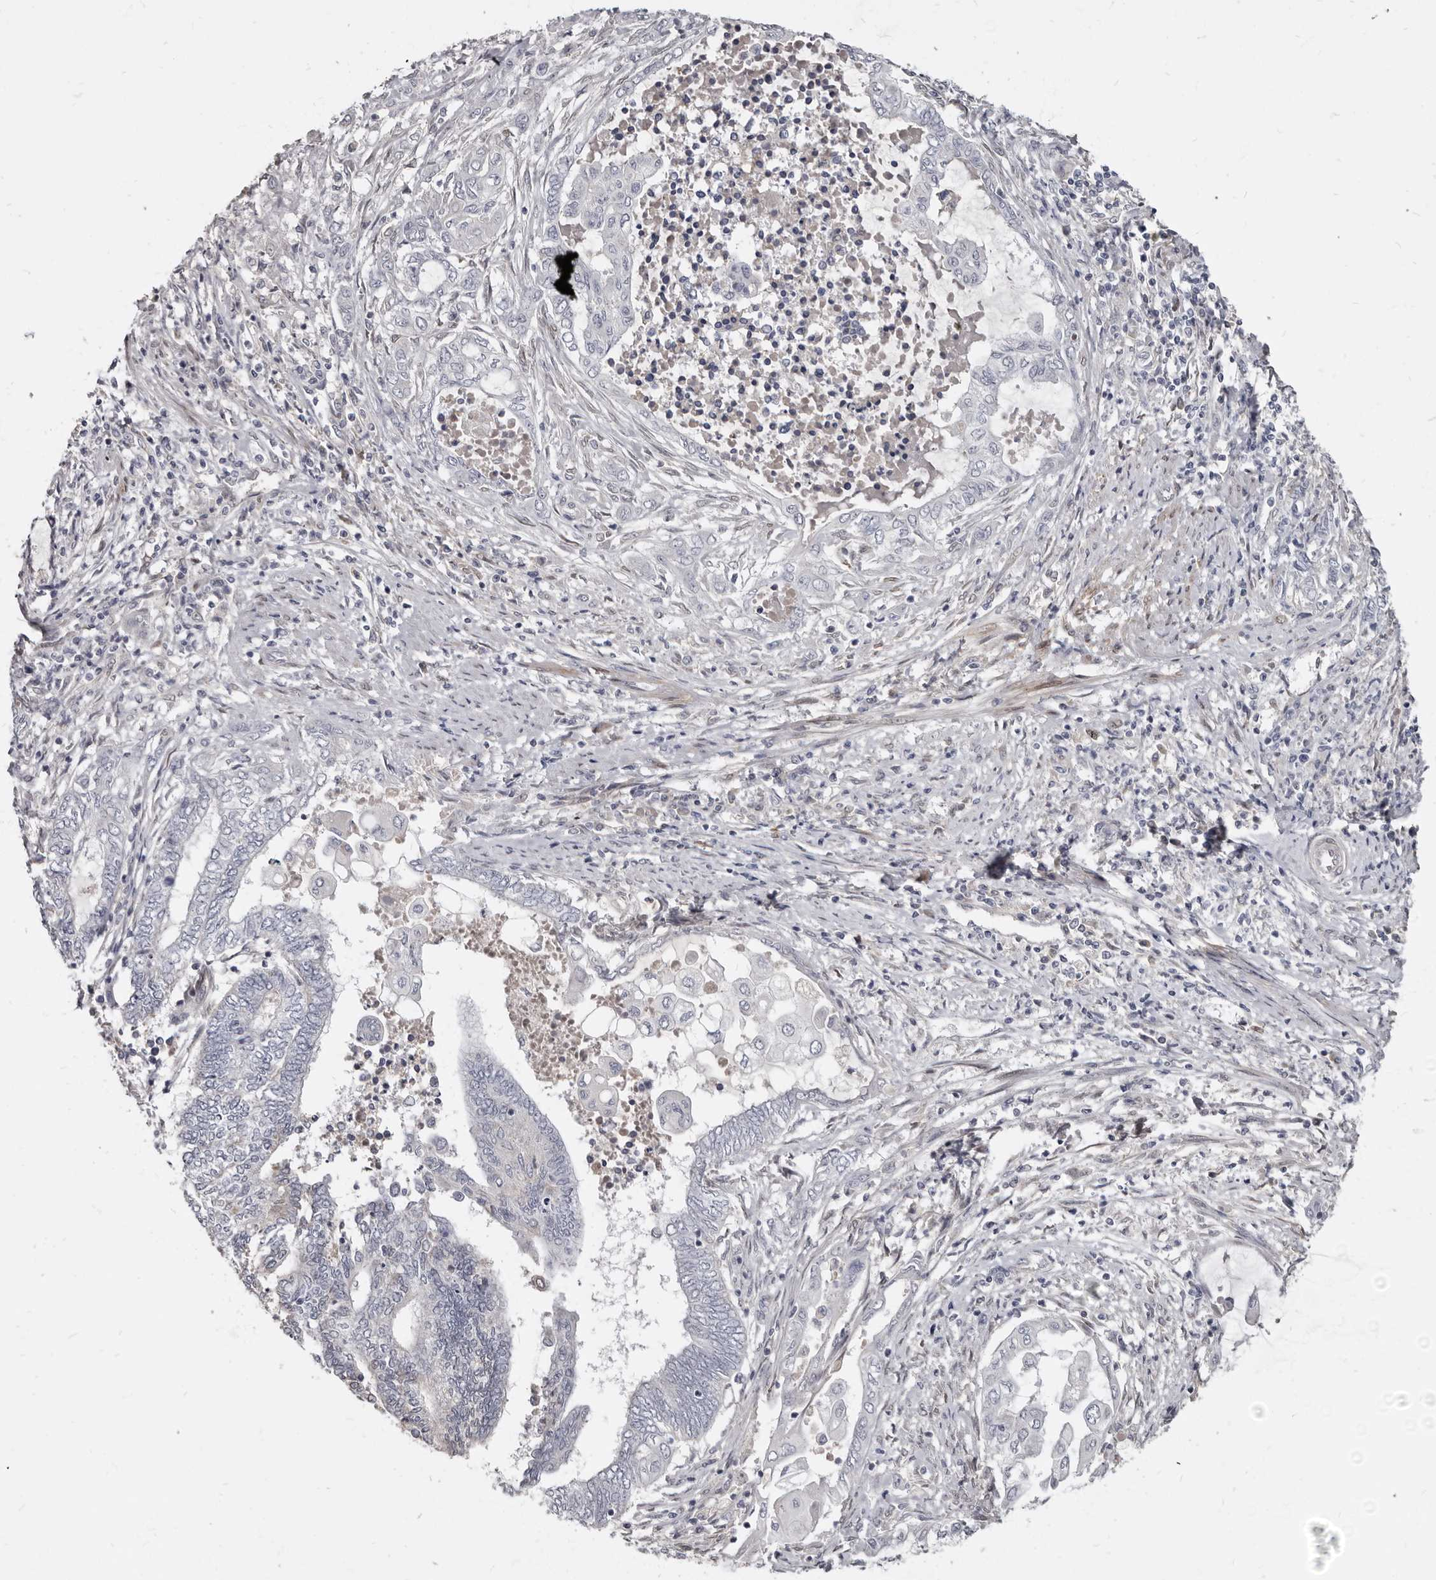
{"staining": {"intensity": "negative", "quantity": "none", "location": "none"}, "tissue": "endometrial cancer", "cell_type": "Tumor cells", "image_type": "cancer", "snomed": [{"axis": "morphology", "description": "Adenocarcinoma, NOS"}, {"axis": "topography", "description": "Uterus"}, {"axis": "topography", "description": "Endometrium"}], "caption": "This is a histopathology image of immunohistochemistry staining of adenocarcinoma (endometrial), which shows no expression in tumor cells.", "gene": "MRGPRF", "patient": {"sex": "female", "age": 70}}